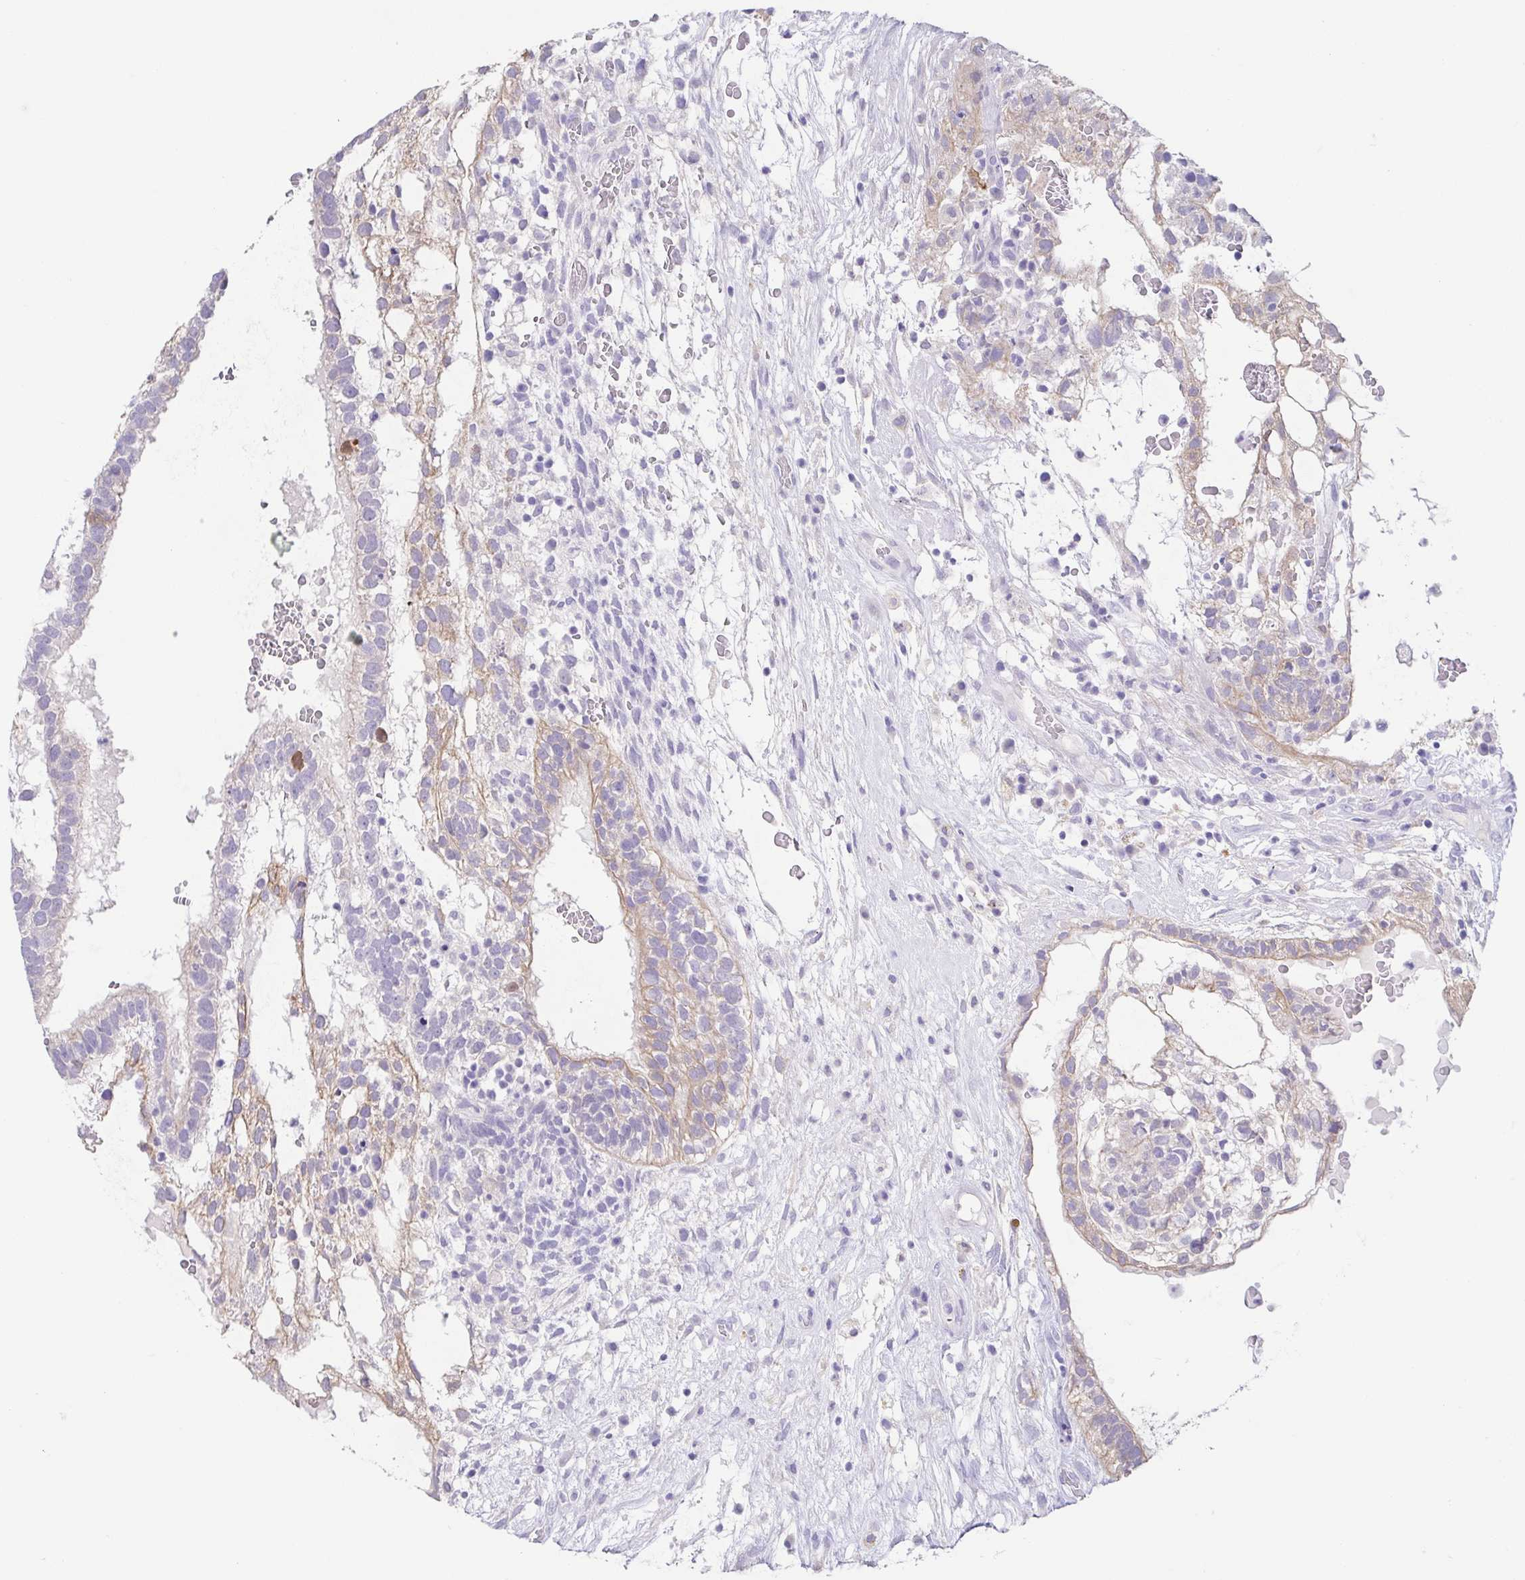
{"staining": {"intensity": "weak", "quantity": "25%-75%", "location": "cytoplasmic/membranous"}, "tissue": "testis cancer", "cell_type": "Tumor cells", "image_type": "cancer", "snomed": [{"axis": "morphology", "description": "Normal tissue, NOS"}, {"axis": "morphology", "description": "Carcinoma, Embryonal, NOS"}, {"axis": "topography", "description": "Testis"}], "caption": "High-power microscopy captured an IHC image of testis cancer, revealing weak cytoplasmic/membranous staining in about 25%-75% of tumor cells.", "gene": "FABP3", "patient": {"sex": "male", "age": 32}}